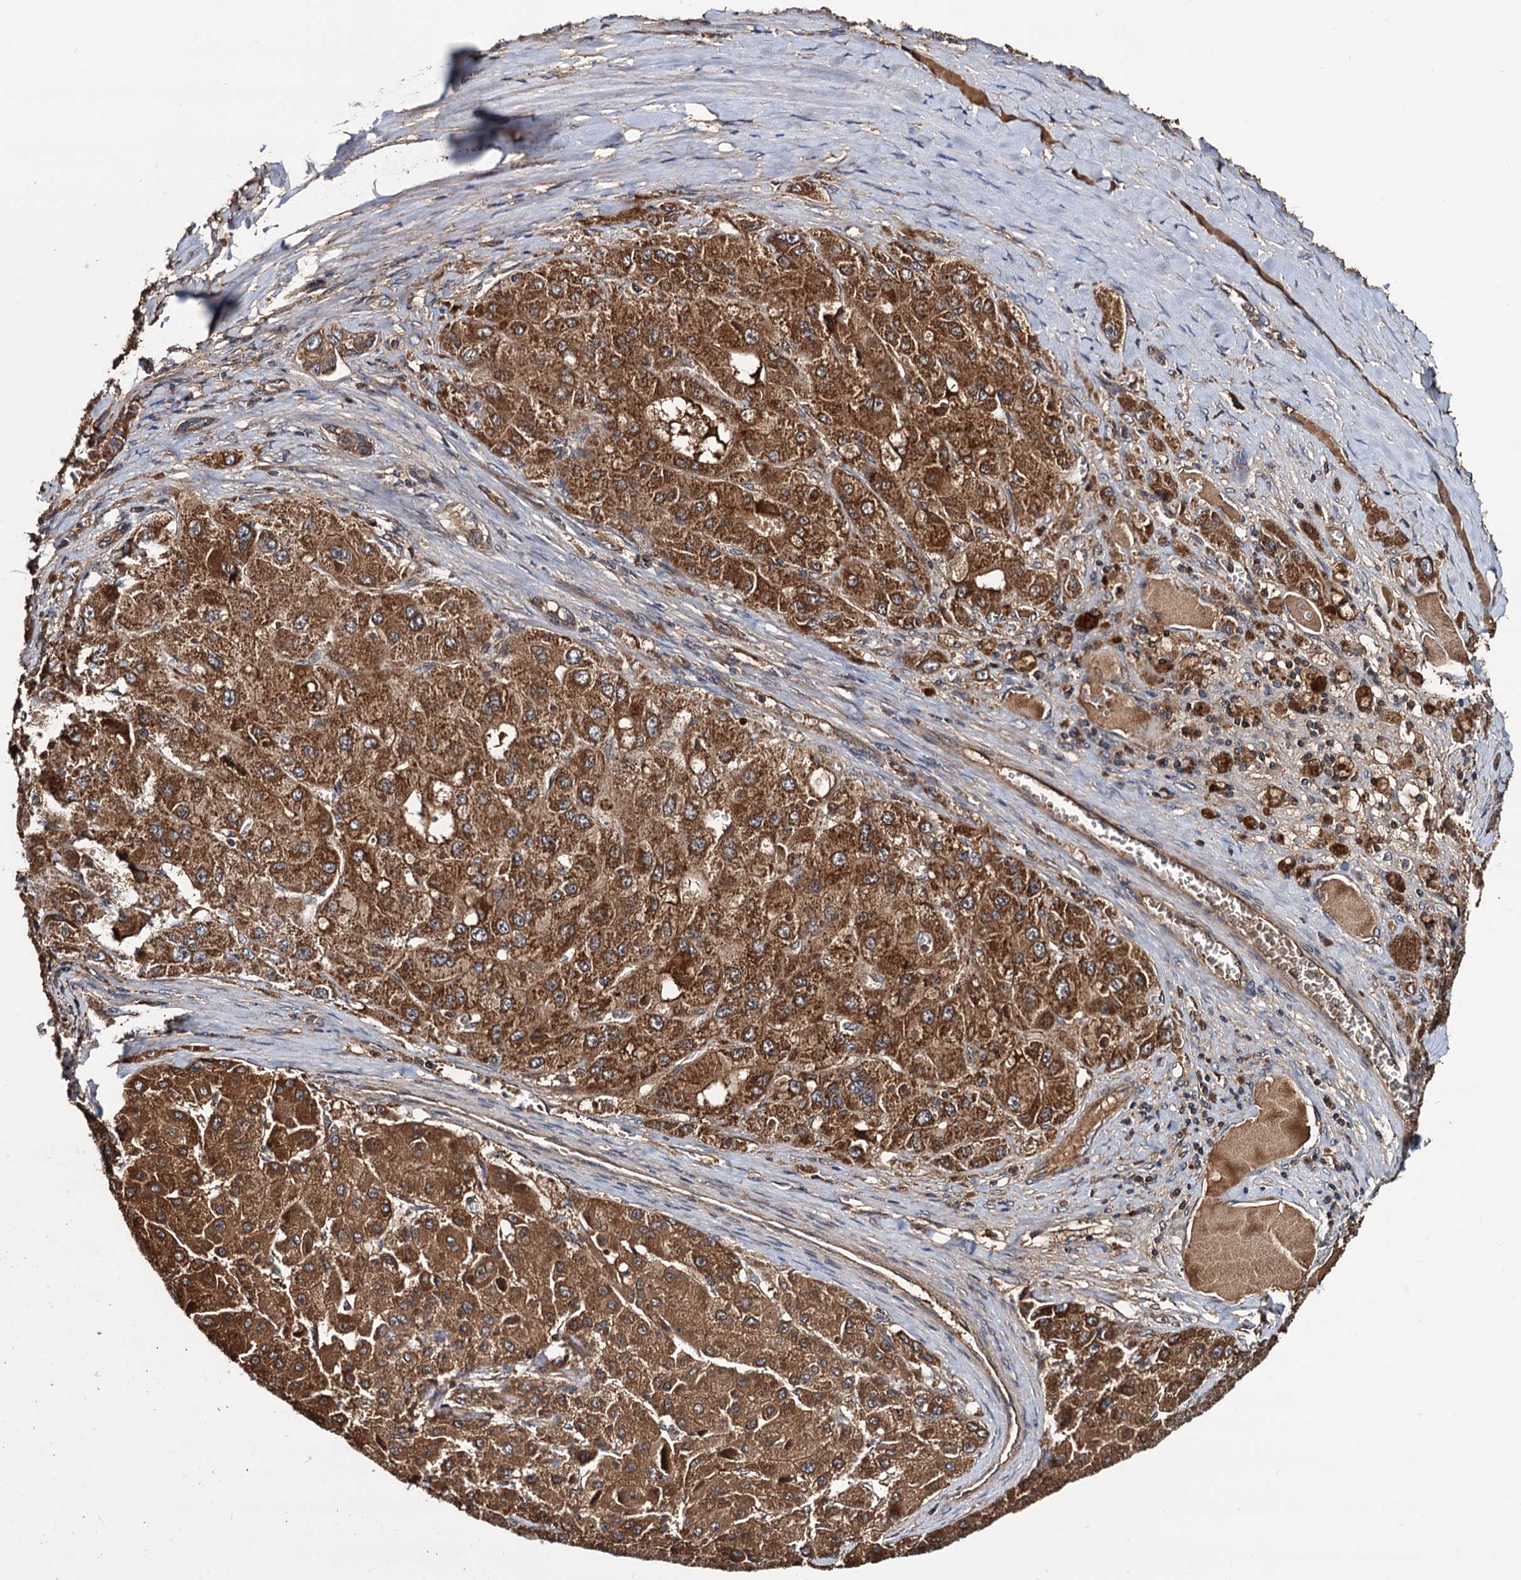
{"staining": {"intensity": "strong", "quantity": ">75%", "location": "cytoplasmic/membranous"}, "tissue": "liver cancer", "cell_type": "Tumor cells", "image_type": "cancer", "snomed": [{"axis": "morphology", "description": "Carcinoma, Hepatocellular, NOS"}, {"axis": "topography", "description": "Liver"}], "caption": "Immunohistochemistry micrograph of neoplastic tissue: liver cancer (hepatocellular carcinoma) stained using immunohistochemistry (IHC) reveals high levels of strong protein expression localized specifically in the cytoplasmic/membranous of tumor cells, appearing as a cytoplasmic/membranous brown color.", "gene": "MRPL42", "patient": {"sex": "female", "age": 73}}